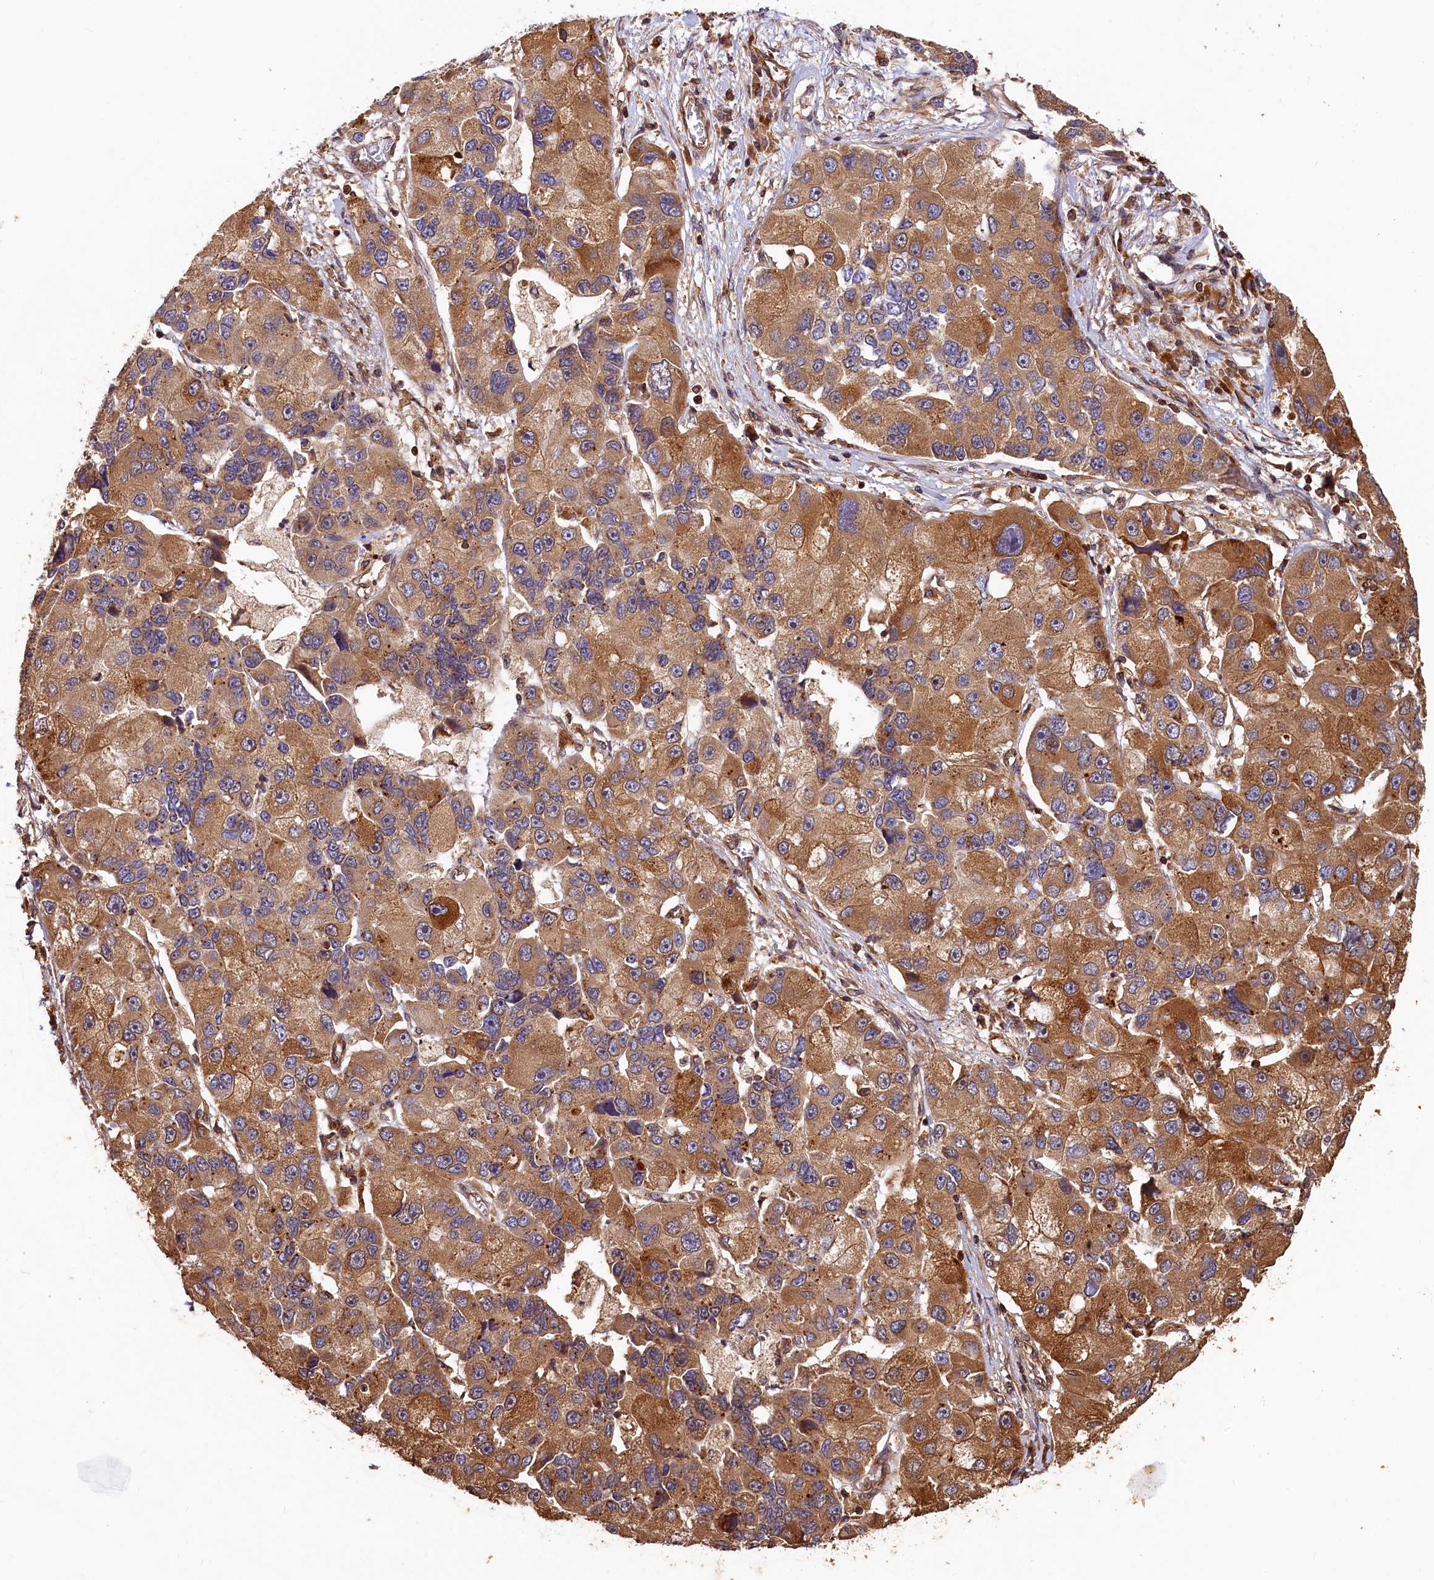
{"staining": {"intensity": "strong", "quantity": ">75%", "location": "cytoplasmic/membranous"}, "tissue": "lung cancer", "cell_type": "Tumor cells", "image_type": "cancer", "snomed": [{"axis": "morphology", "description": "Adenocarcinoma, NOS"}, {"axis": "topography", "description": "Lung"}], "caption": "Immunohistochemistry (IHC) micrograph of lung cancer stained for a protein (brown), which exhibits high levels of strong cytoplasmic/membranous staining in approximately >75% of tumor cells.", "gene": "HMOX2", "patient": {"sex": "female", "age": 54}}